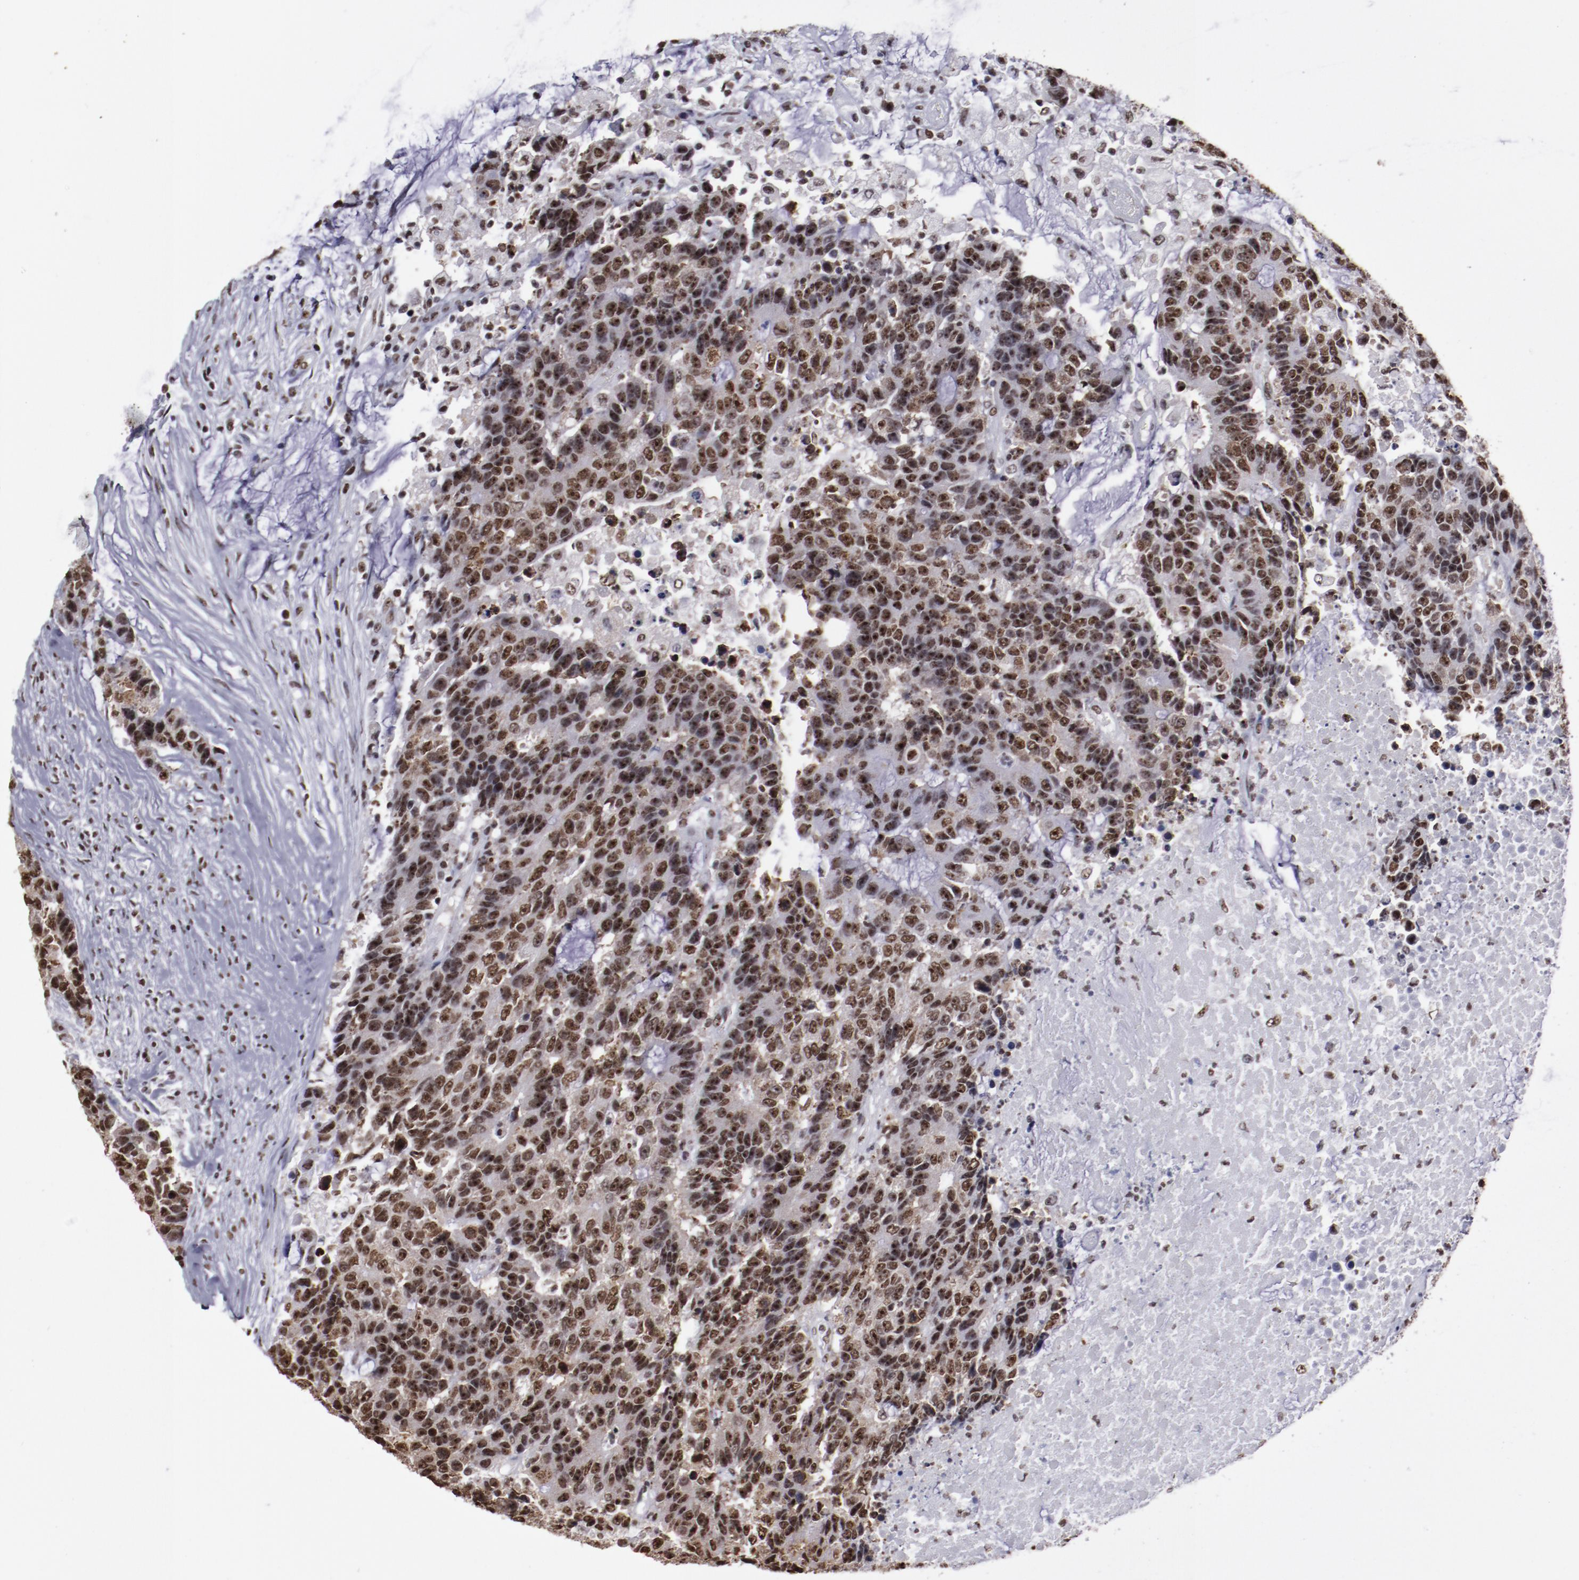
{"staining": {"intensity": "strong", "quantity": ">75%", "location": "nuclear"}, "tissue": "colorectal cancer", "cell_type": "Tumor cells", "image_type": "cancer", "snomed": [{"axis": "morphology", "description": "Adenocarcinoma, NOS"}, {"axis": "topography", "description": "Colon"}], "caption": "Strong nuclear positivity for a protein is seen in about >75% of tumor cells of colorectal cancer (adenocarcinoma) using immunohistochemistry (IHC).", "gene": "HNRNPA2B1", "patient": {"sex": "female", "age": 86}}